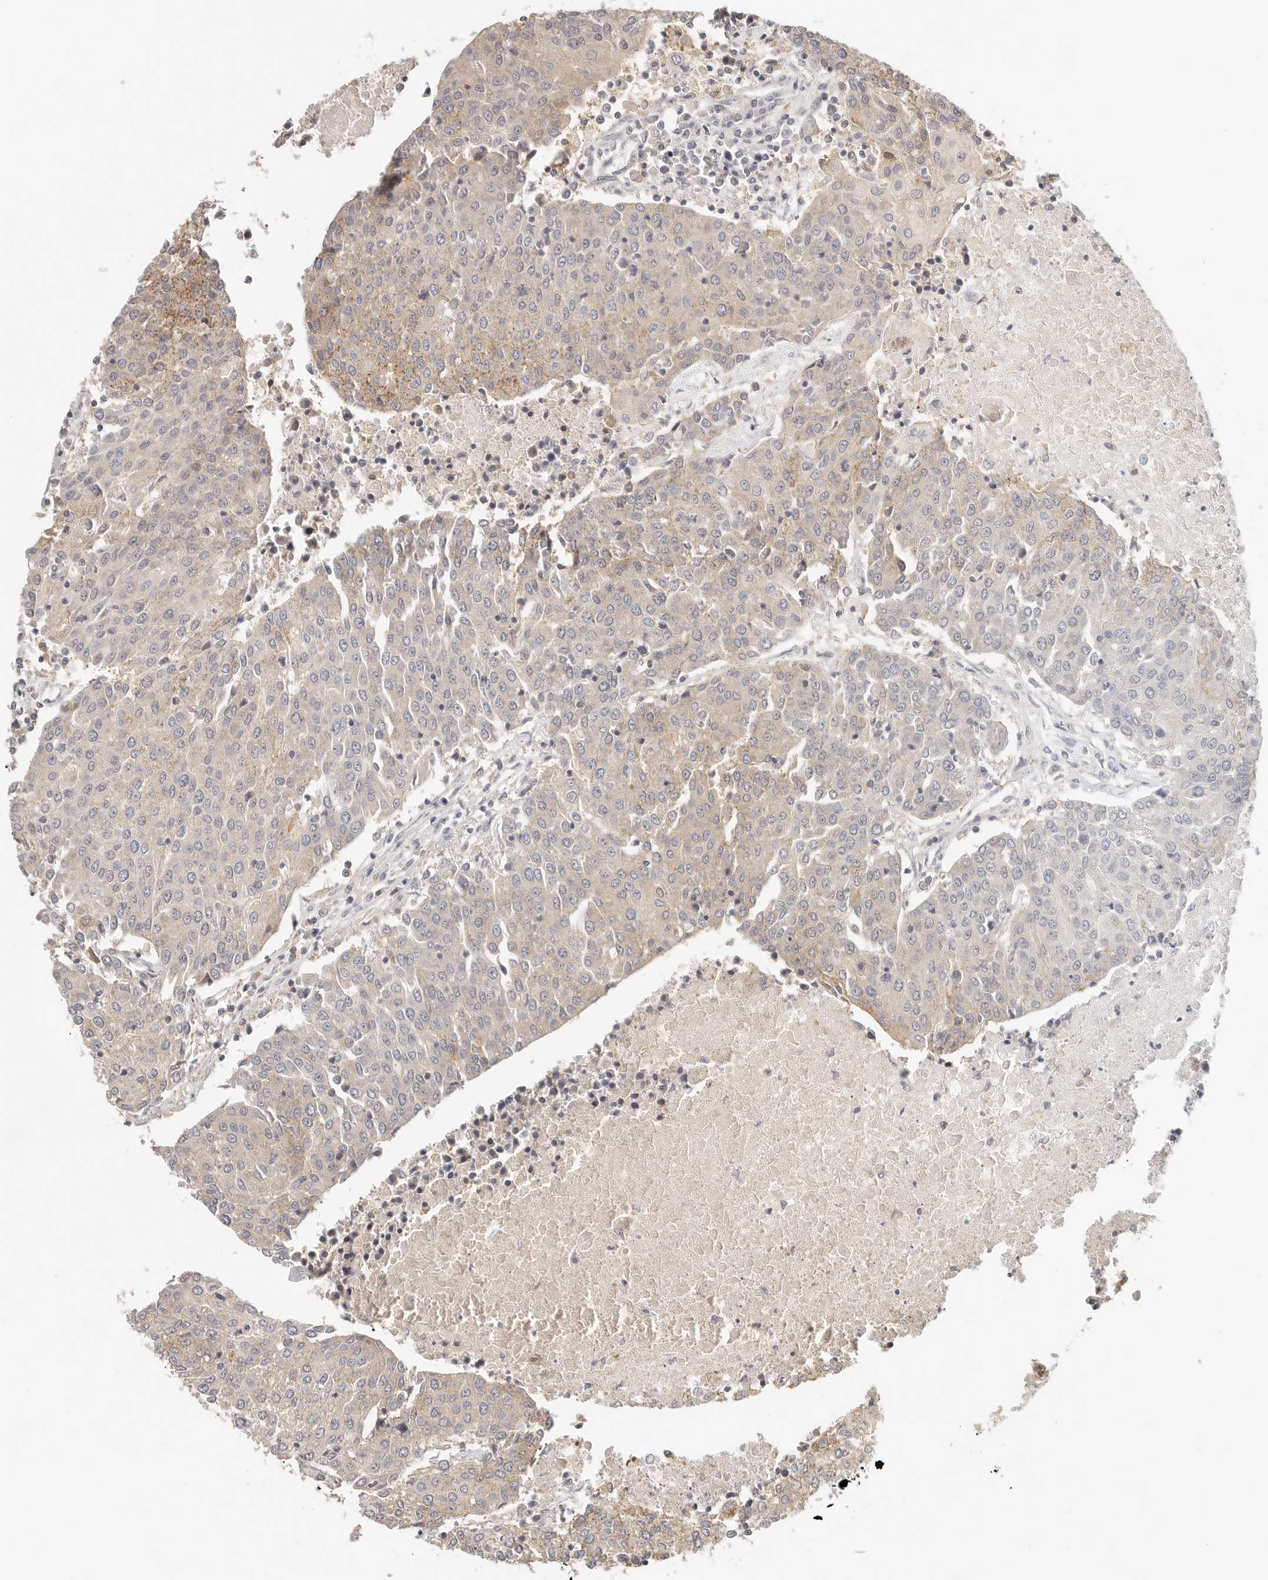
{"staining": {"intensity": "weak", "quantity": "25%-75%", "location": "cytoplasmic/membranous"}, "tissue": "urothelial cancer", "cell_type": "Tumor cells", "image_type": "cancer", "snomed": [{"axis": "morphology", "description": "Urothelial carcinoma, High grade"}, {"axis": "topography", "description": "Urinary bladder"}], "caption": "Protein staining of urothelial cancer tissue demonstrates weak cytoplasmic/membranous staining in approximately 25%-75% of tumor cells.", "gene": "DTNBP1", "patient": {"sex": "female", "age": 85}}